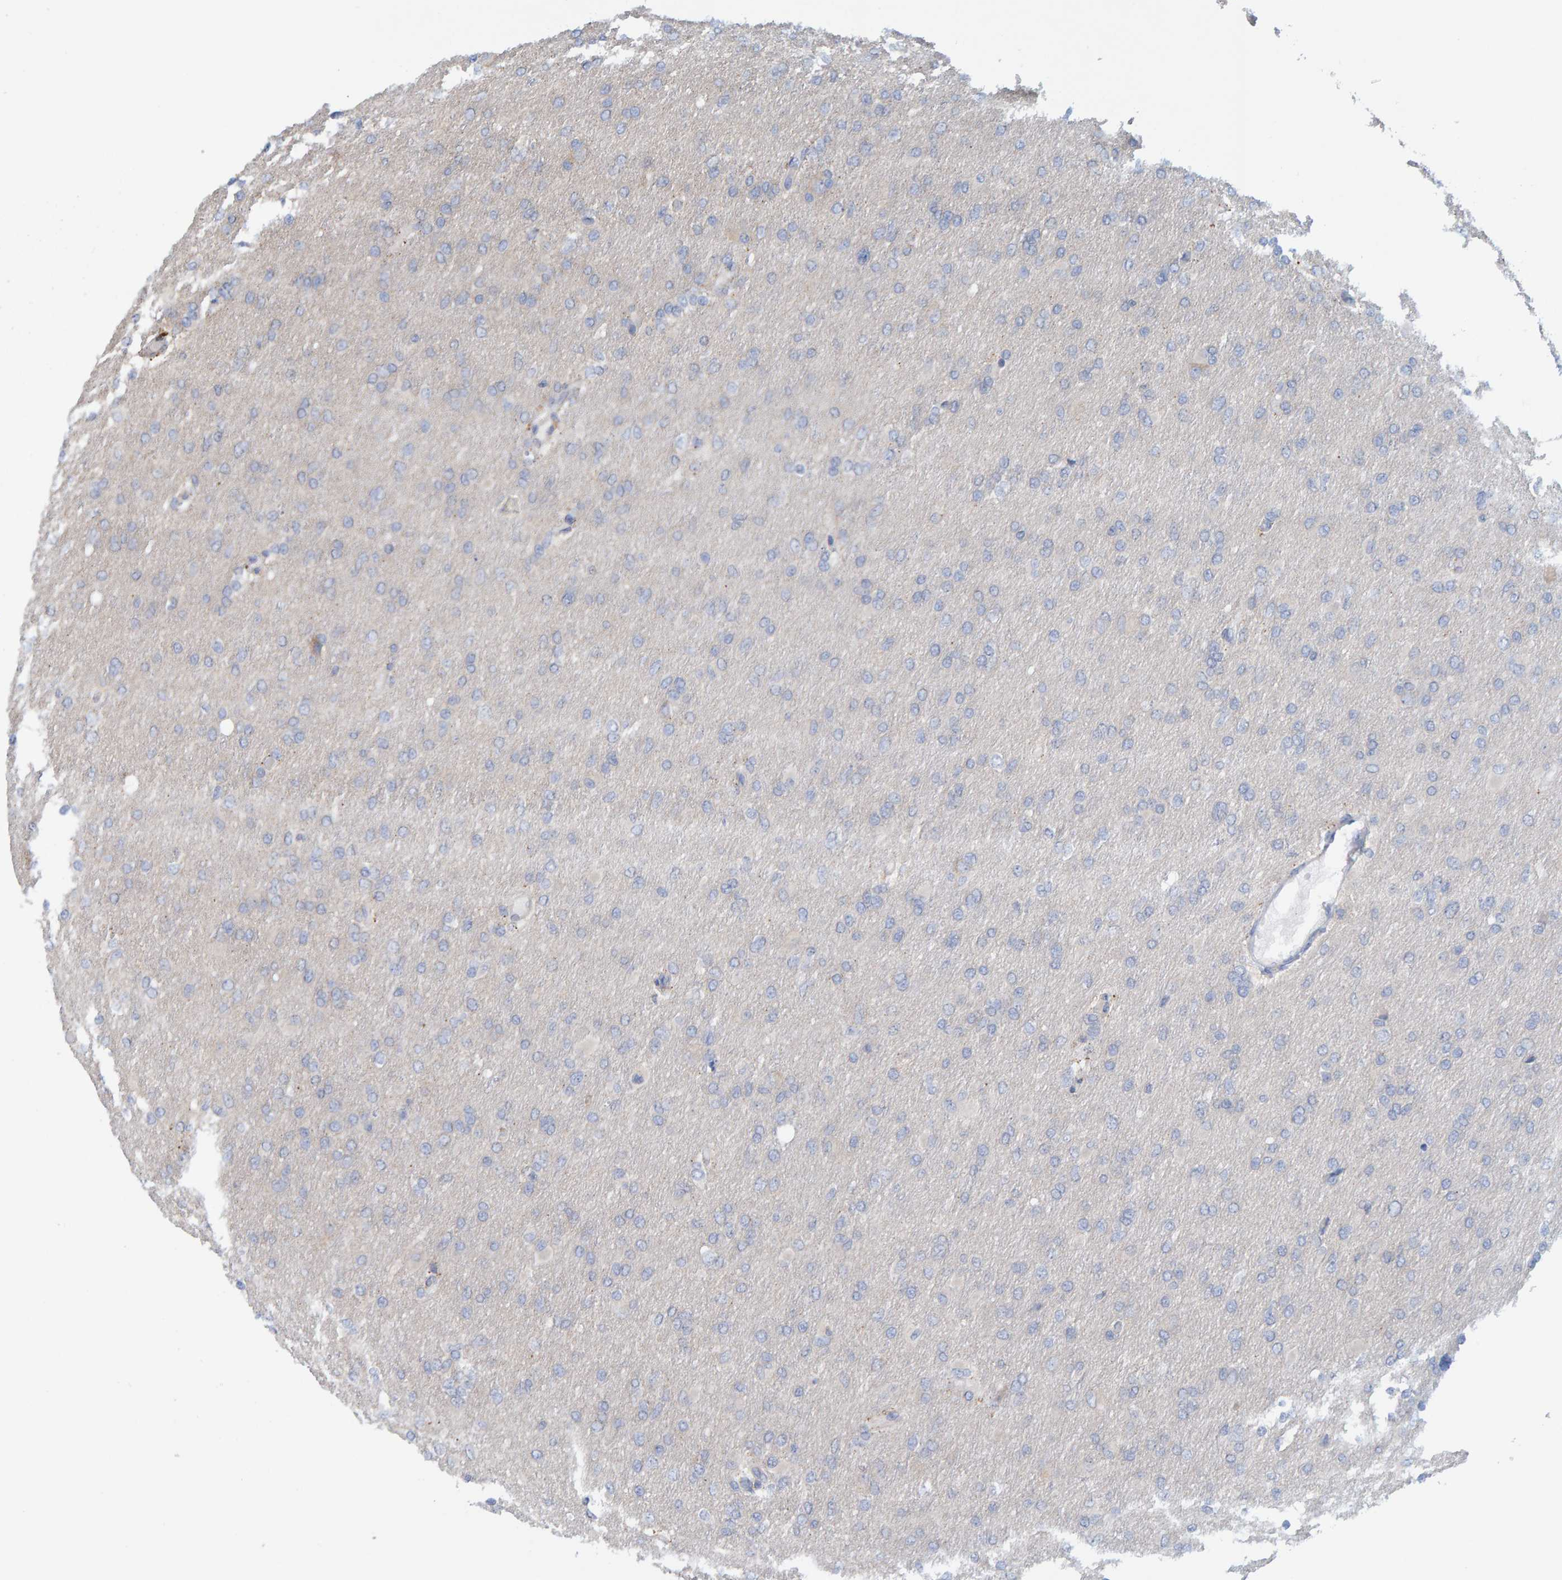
{"staining": {"intensity": "negative", "quantity": "none", "location": "none"}, "tissue": "glioma", "cell_type": "Tumor cells", "image_type": "cancer", "snomed": [{"axis": "morphology", "description": "Glioma, malignant, High grade"}, {"axis": "topography", "description": "Cerebral cortex"}], "caption": "This is a histopathology image of immunohistochemistry staining of malignant glioma (high-grade), which shows no positivity in tumor cells.", "gene": "TATDN1", "patient": {"sex": "female", "age": 36}}